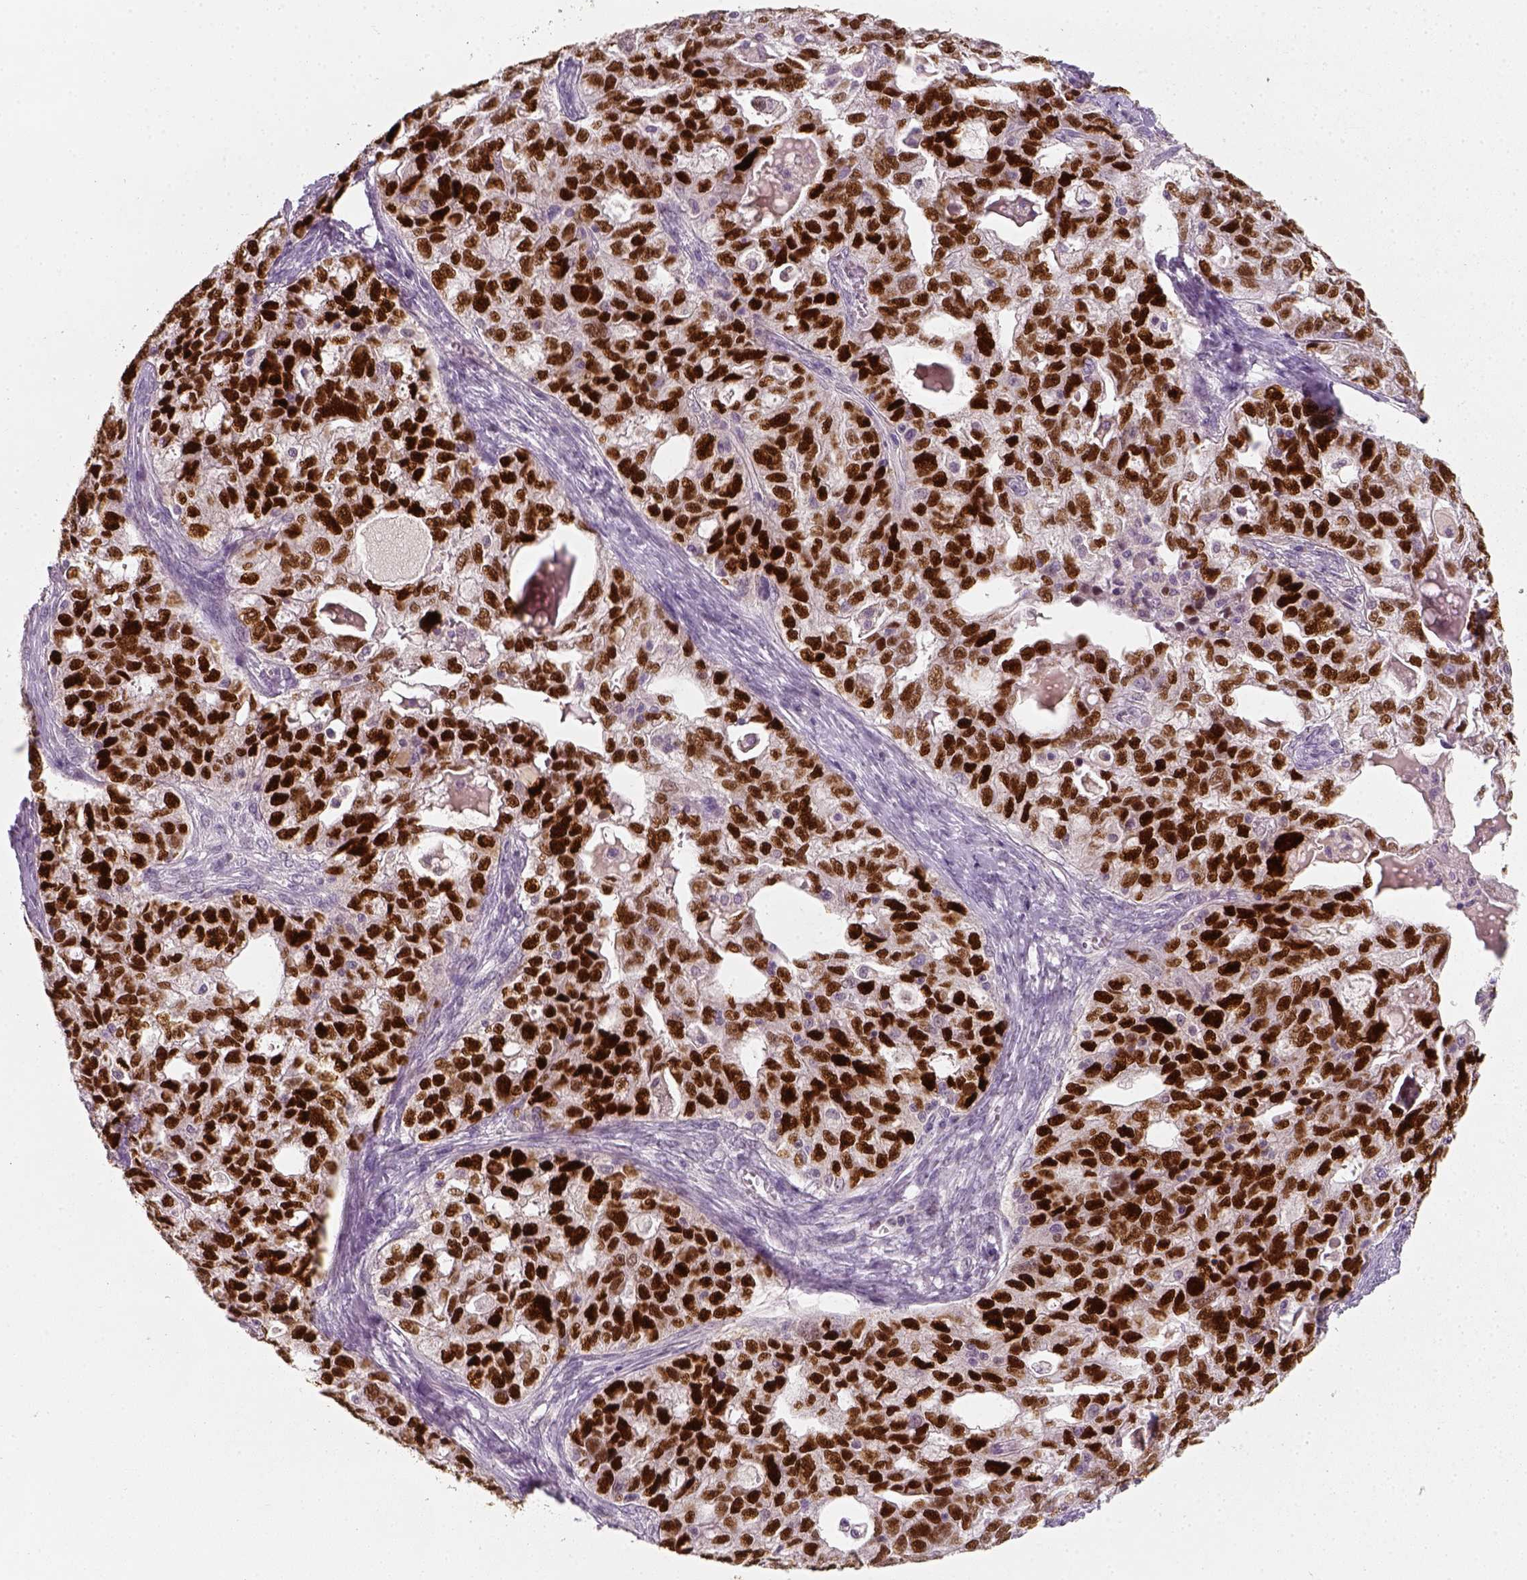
{"staining": {"intensity": "strong", "quantity": ">75%", "location": "nuclear"}, "tissue": "ovarian cancer", "cell_type": "Tumor cells", "image_type": "cancer", "snomed": [{"axis": "morphology", "description": "Cystadenocarcinoma, serous, NOS"}, {"axis": "topography", "description": "Ovary"}], "caption": "Tumor cells exhibit high levels of strong nuclear expression in approximately >75% of cells in serous cystadenocarcinoma (ovarian). Ihc stains the protein in brown and the nuclei are stained blue.", "gene": "TP53", "patient": {"sex": "female", "age": 51}}